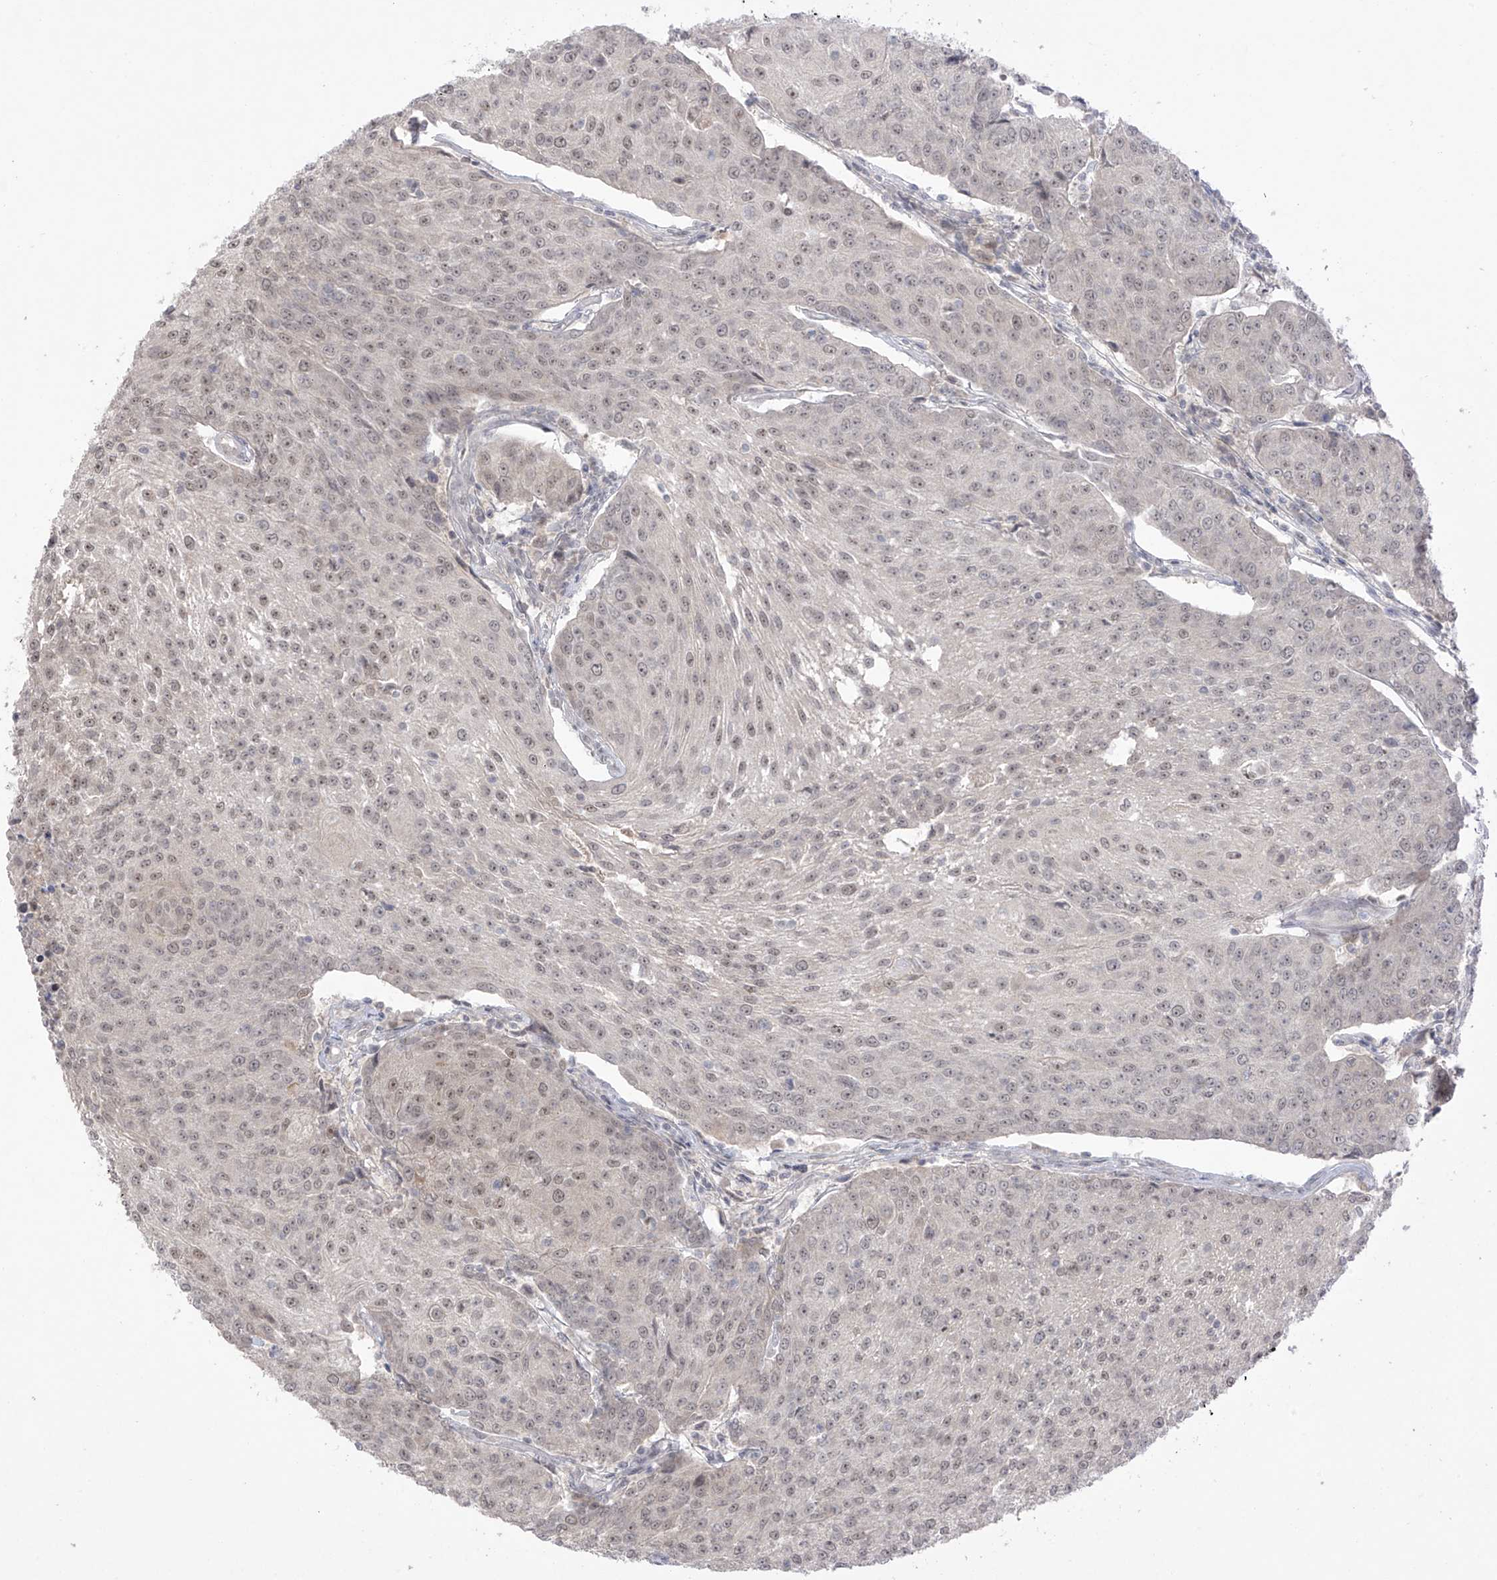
{"staining": {"intensity": "weak", "quantity": "25%-75%", "location": "nuclear"}, "tissue": "urothelial cancer", "cell_type": "Tumor cells", "image_type": "cancer", "snomed": [{"axis": "morphology", "description": "Urothelial carcinoma, High grade"}, {"axis": "topography", "description": "Urinary bladder"}], "caption": "The immunohistochemical stain shows weak nuclear staining in tumor cells of urothelial carcinoma (high-grade) tissue. The protein is stained brown, and the nuclei are stained in blue (DAB IHC with brightfield microscopy, high magnification).", "gene": "OGT", "patient": {"sex": "female", "age": 85}}